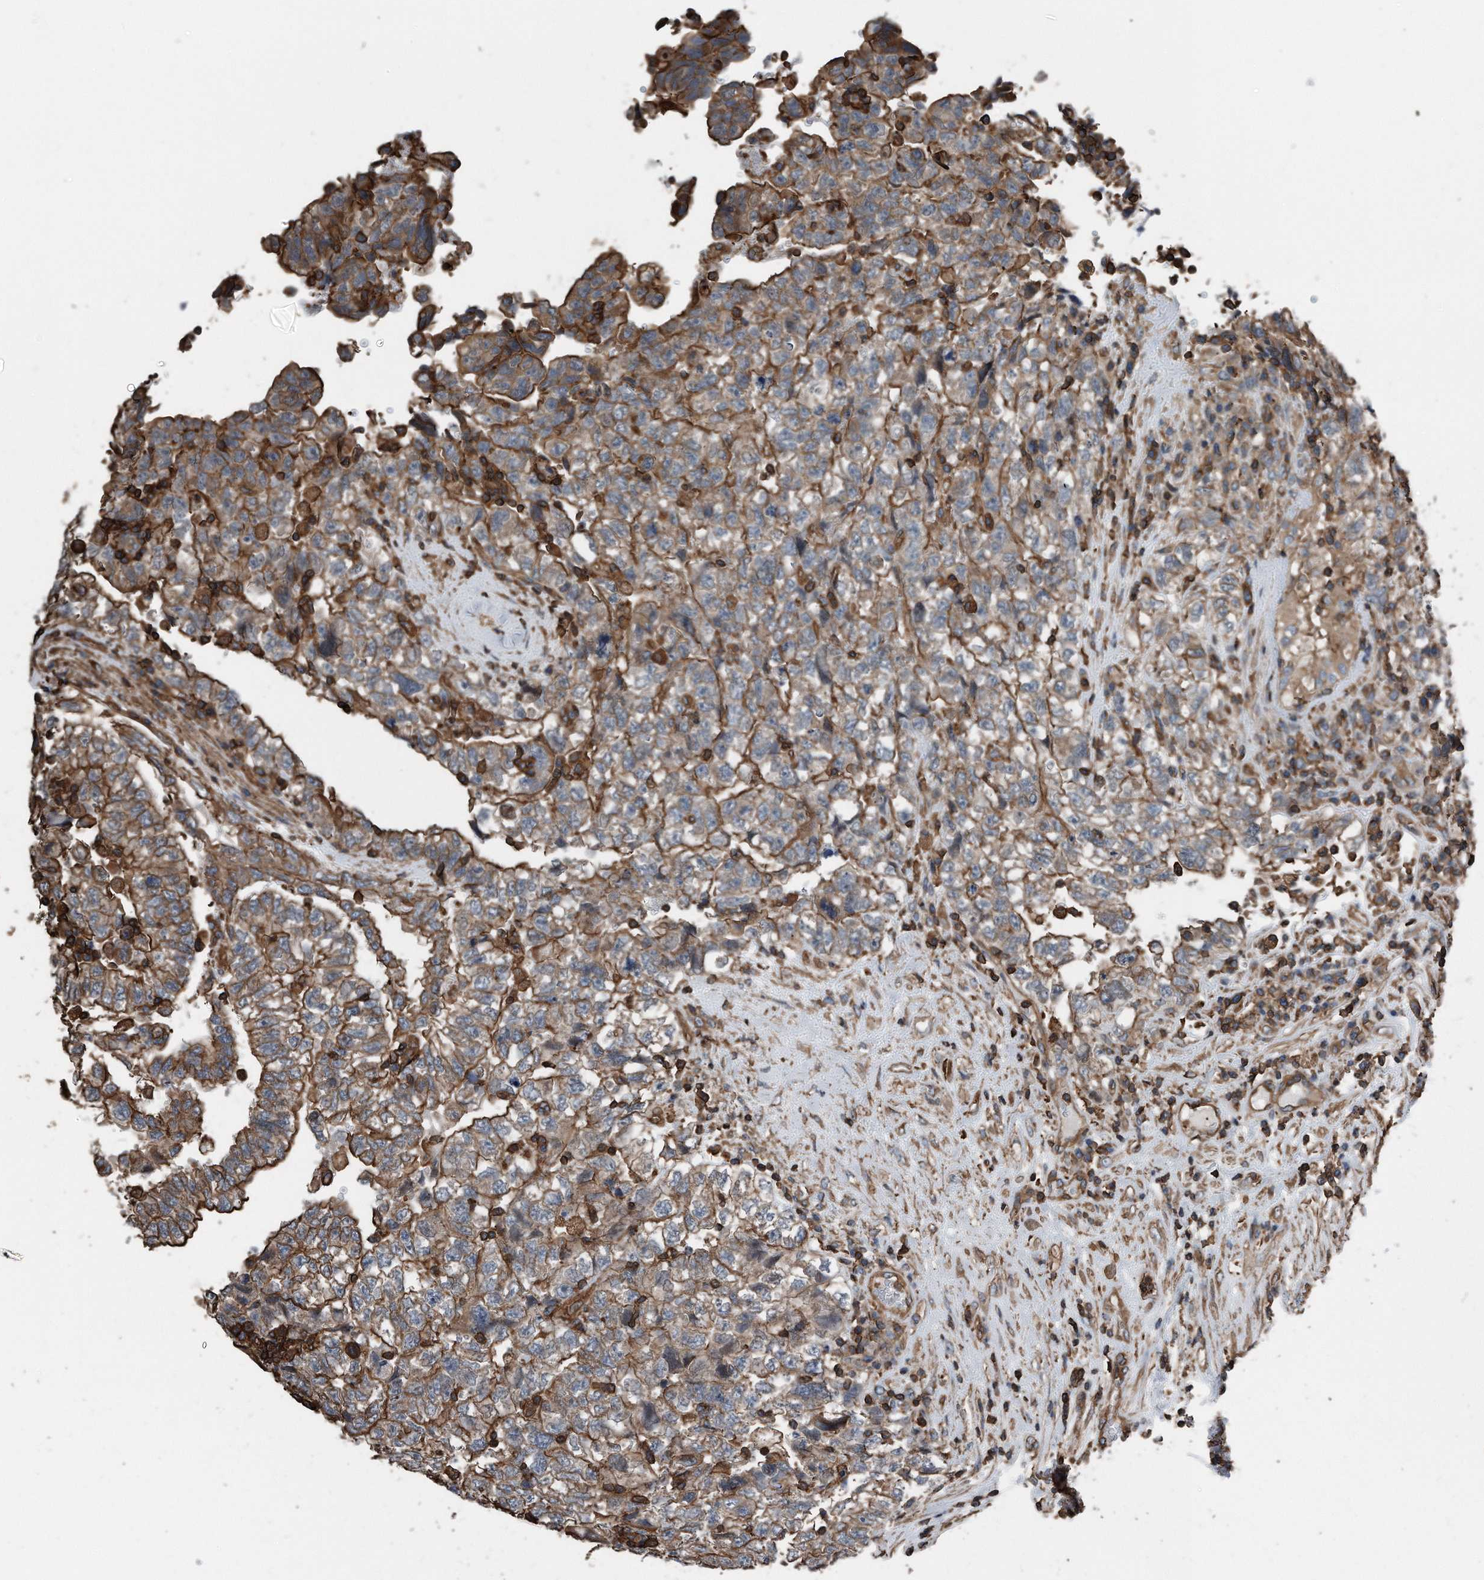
{"staining": {"intensity": "moderate", "quantity": ">75%", "location": "cytoplasmic/membranous"}, "tissue": "testis cancer", "cell_type": "Tumor cells", "image_type": "cancer", "snomed": [{"axis": "morphology", "description": "Carcinoma, Embryonal, NOS"}, {"axis": "topography", "description": "Testis"}], "caption": "Human testis cancer stained with a protein marker displays moderate staining in tumor cells.", "gene": "RSPO3", "patient": {"sex": "male", "age": 36}}